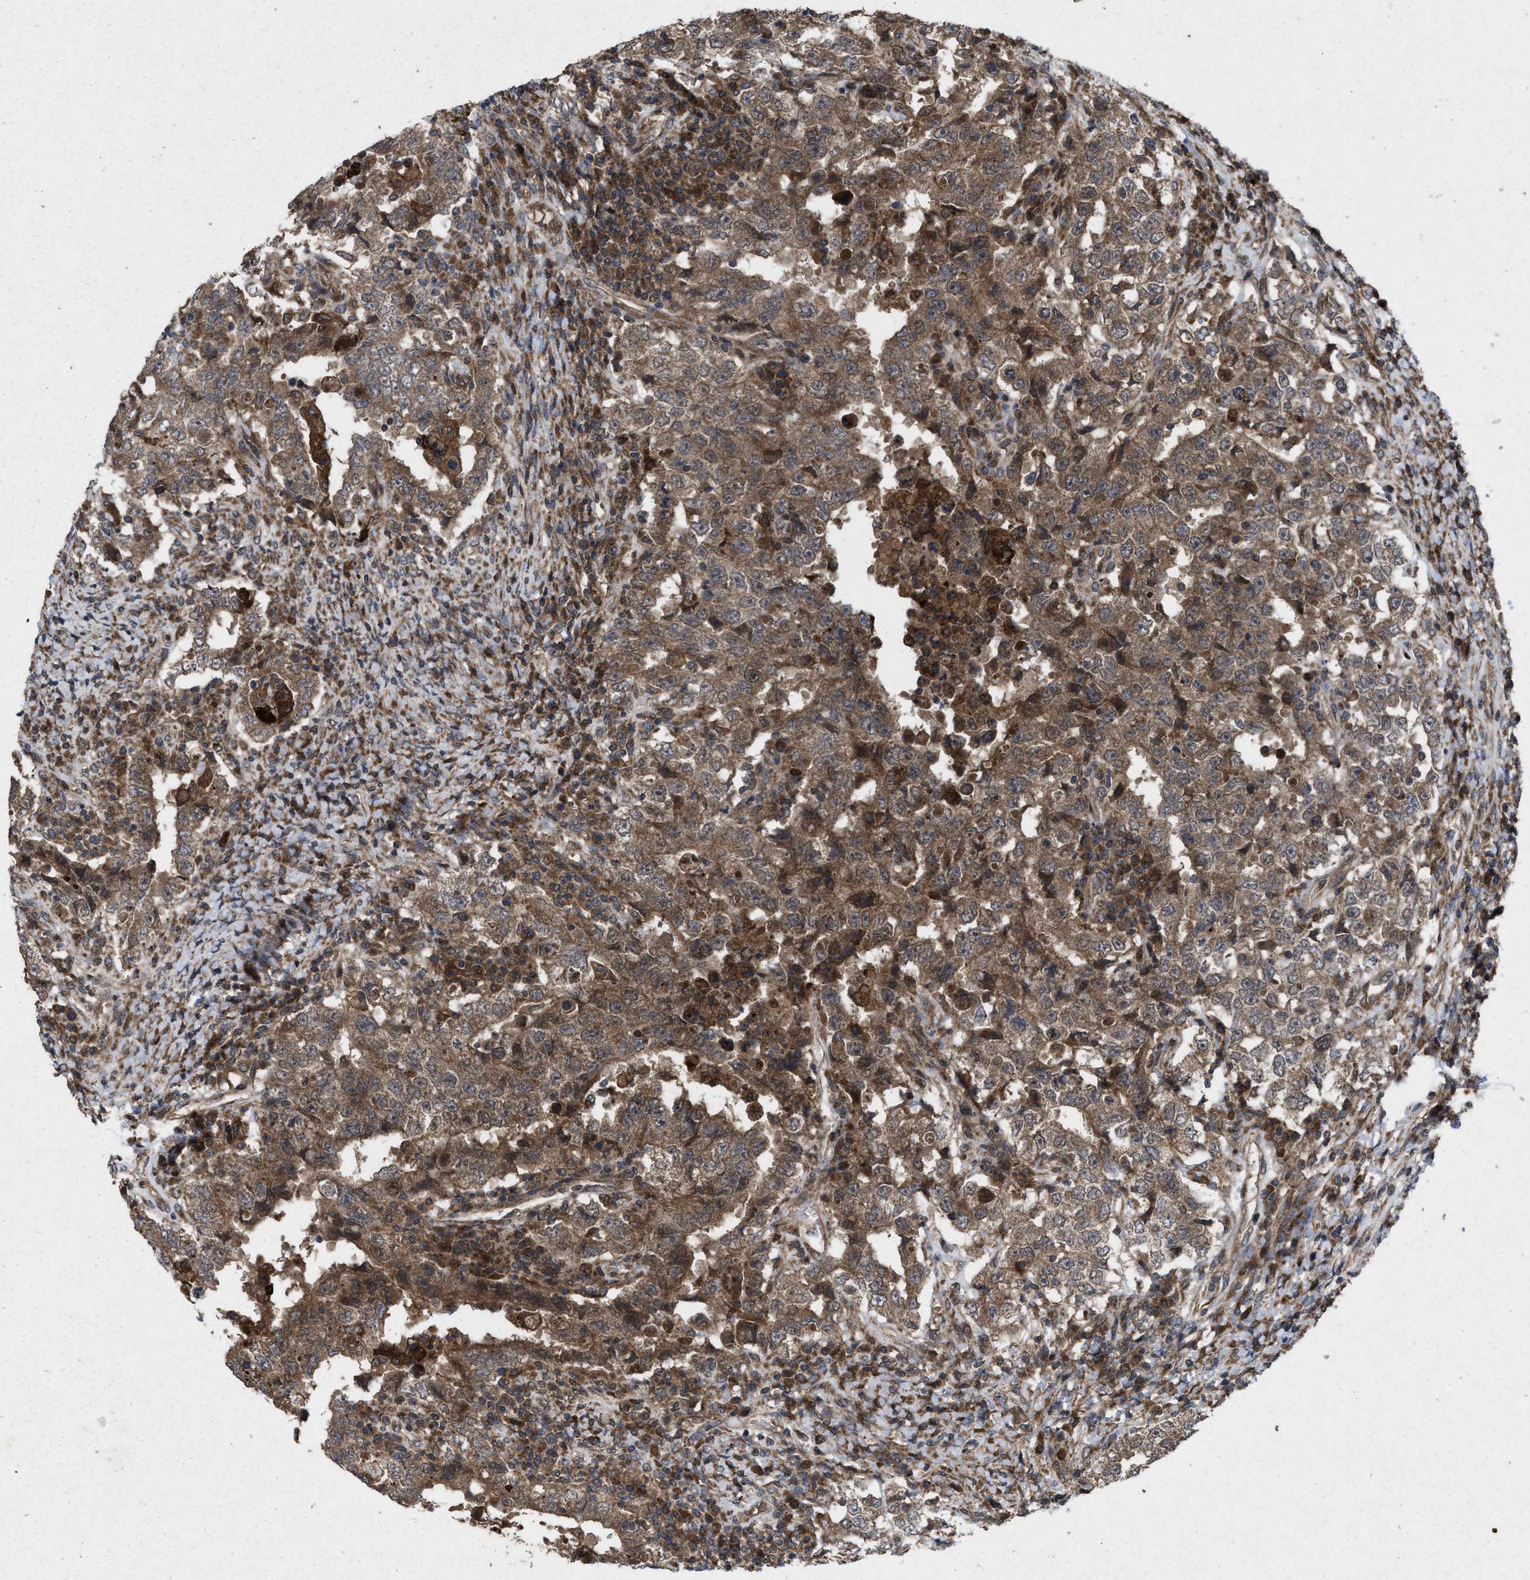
{"staining": {"intensity": "moderate", "quantity": ">75%", "location": "cytoplasmic/membranous"}, "tissue": "testis cancer", "cell_type": "Tumor cells", "image_type": "cancer", "snomed": [{"axis": "morphology", "description": "Carcinoma, Embryonal, NOS"}, {"axis": "topography", "description": "Testis"}], "caption": "A high-resolution micrograph shows immunohistochemistry (IHC) staining of embryonal carcinoma (testis), which reveals moderate cytoplasmic/membranous positivity in approximately >75% of tumor cells.", "gene": "MSI2", "patient": {"sex": "male", "age": 26}}